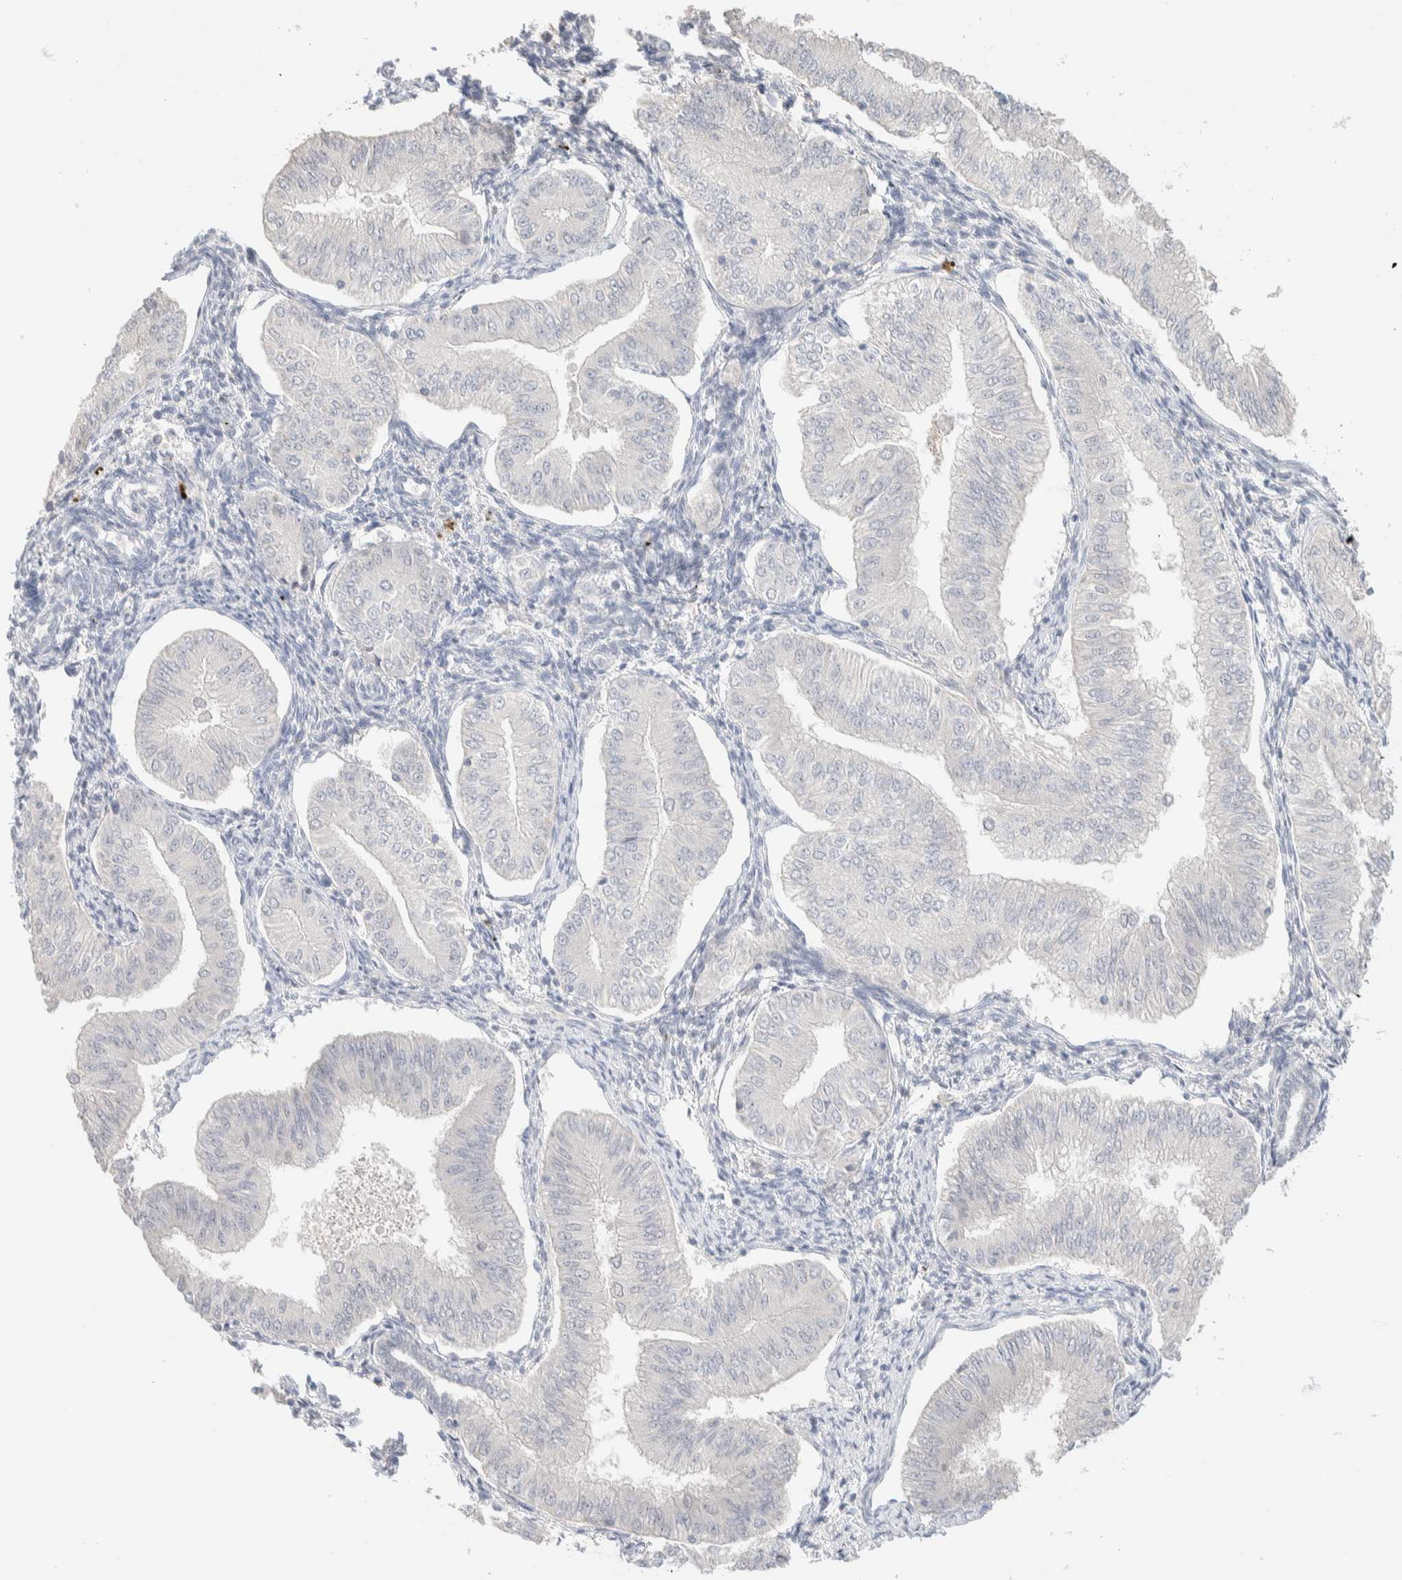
{"staining": {"intensity": "negative", "quantity": "none", "location": "none"}, "tissue": "endometrial cancer", "cell_type": "Tumor cells", "image_type": "cancer", "snomed": [{"axis": "morphology", "description": "Normal tissue, NOS"}, {"axis": "morphology", "description": "Adenocarcinoma, NOS"}, {"axis": "topography", "description": "Endometrium"}], "caption": "Photomicrograph shows no significant protein expression in tumor cells of endometrial cancer. Nuclei are stained in blue.", "gene": "RIDA", "patient": {"sex": "female", "age": 53}}